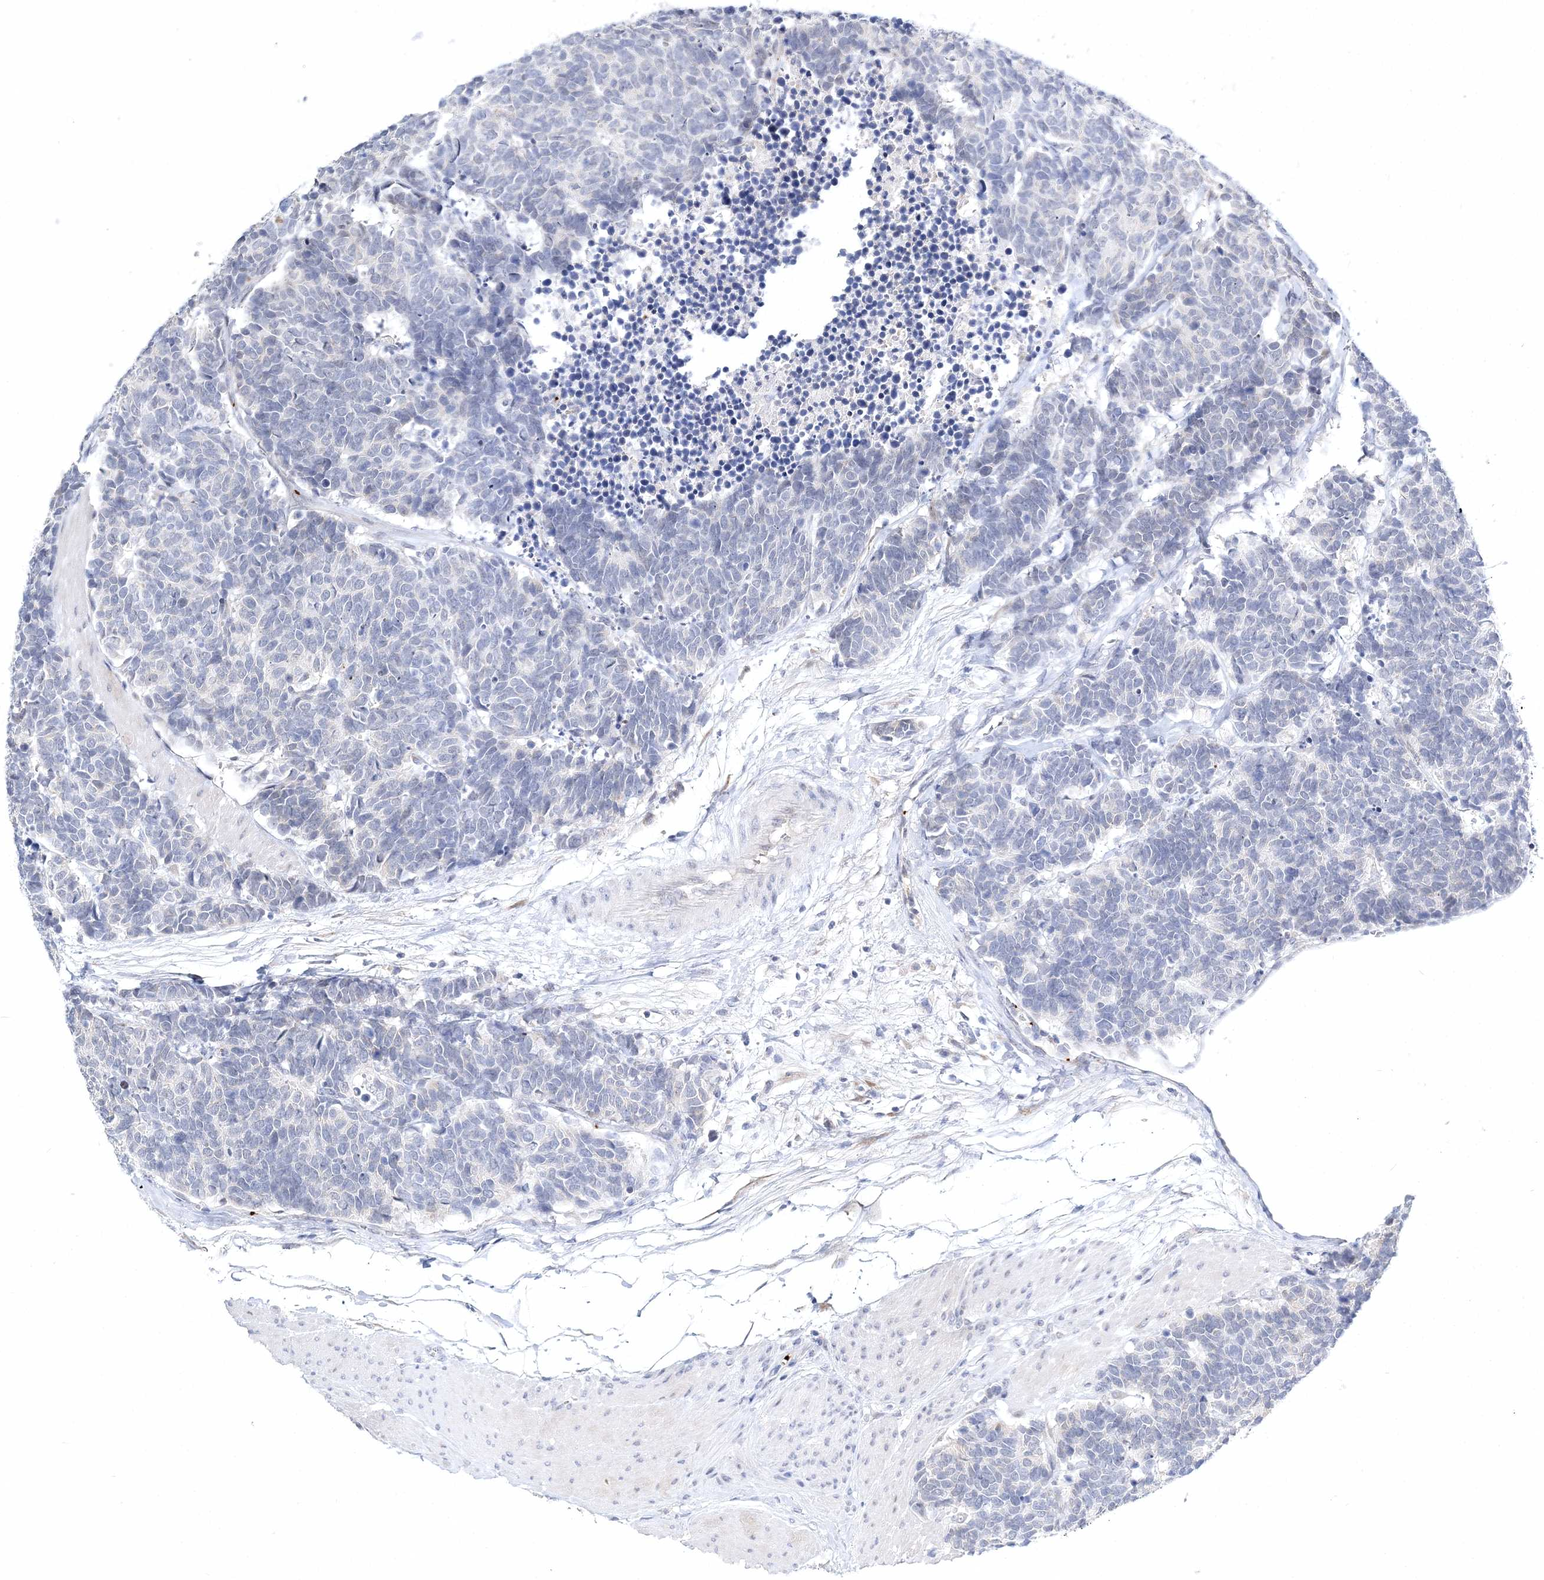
{"staining": {"intensity": "negative", "quantity": "none", "location": "none"}, "tissue": "carcinoid", "cell_type": "Tumor cells", "image_type": "cancer", "snomed": [{"axis": "morphology", "description": "Carcinoma, NOS"}, {"axis": "morphology", "description": "Carcinoid, malignant, NOS"}, {"axis": "topography", "description": "Urinary bladder"}], "caption": "Immunohistochemistry (IHC) micrograph of carcinoid stained for a protein (brown), which displays no positivity in tumor cells.", "gene": "MYOZ2", "patient": {"sex": "male", "age": 57}}